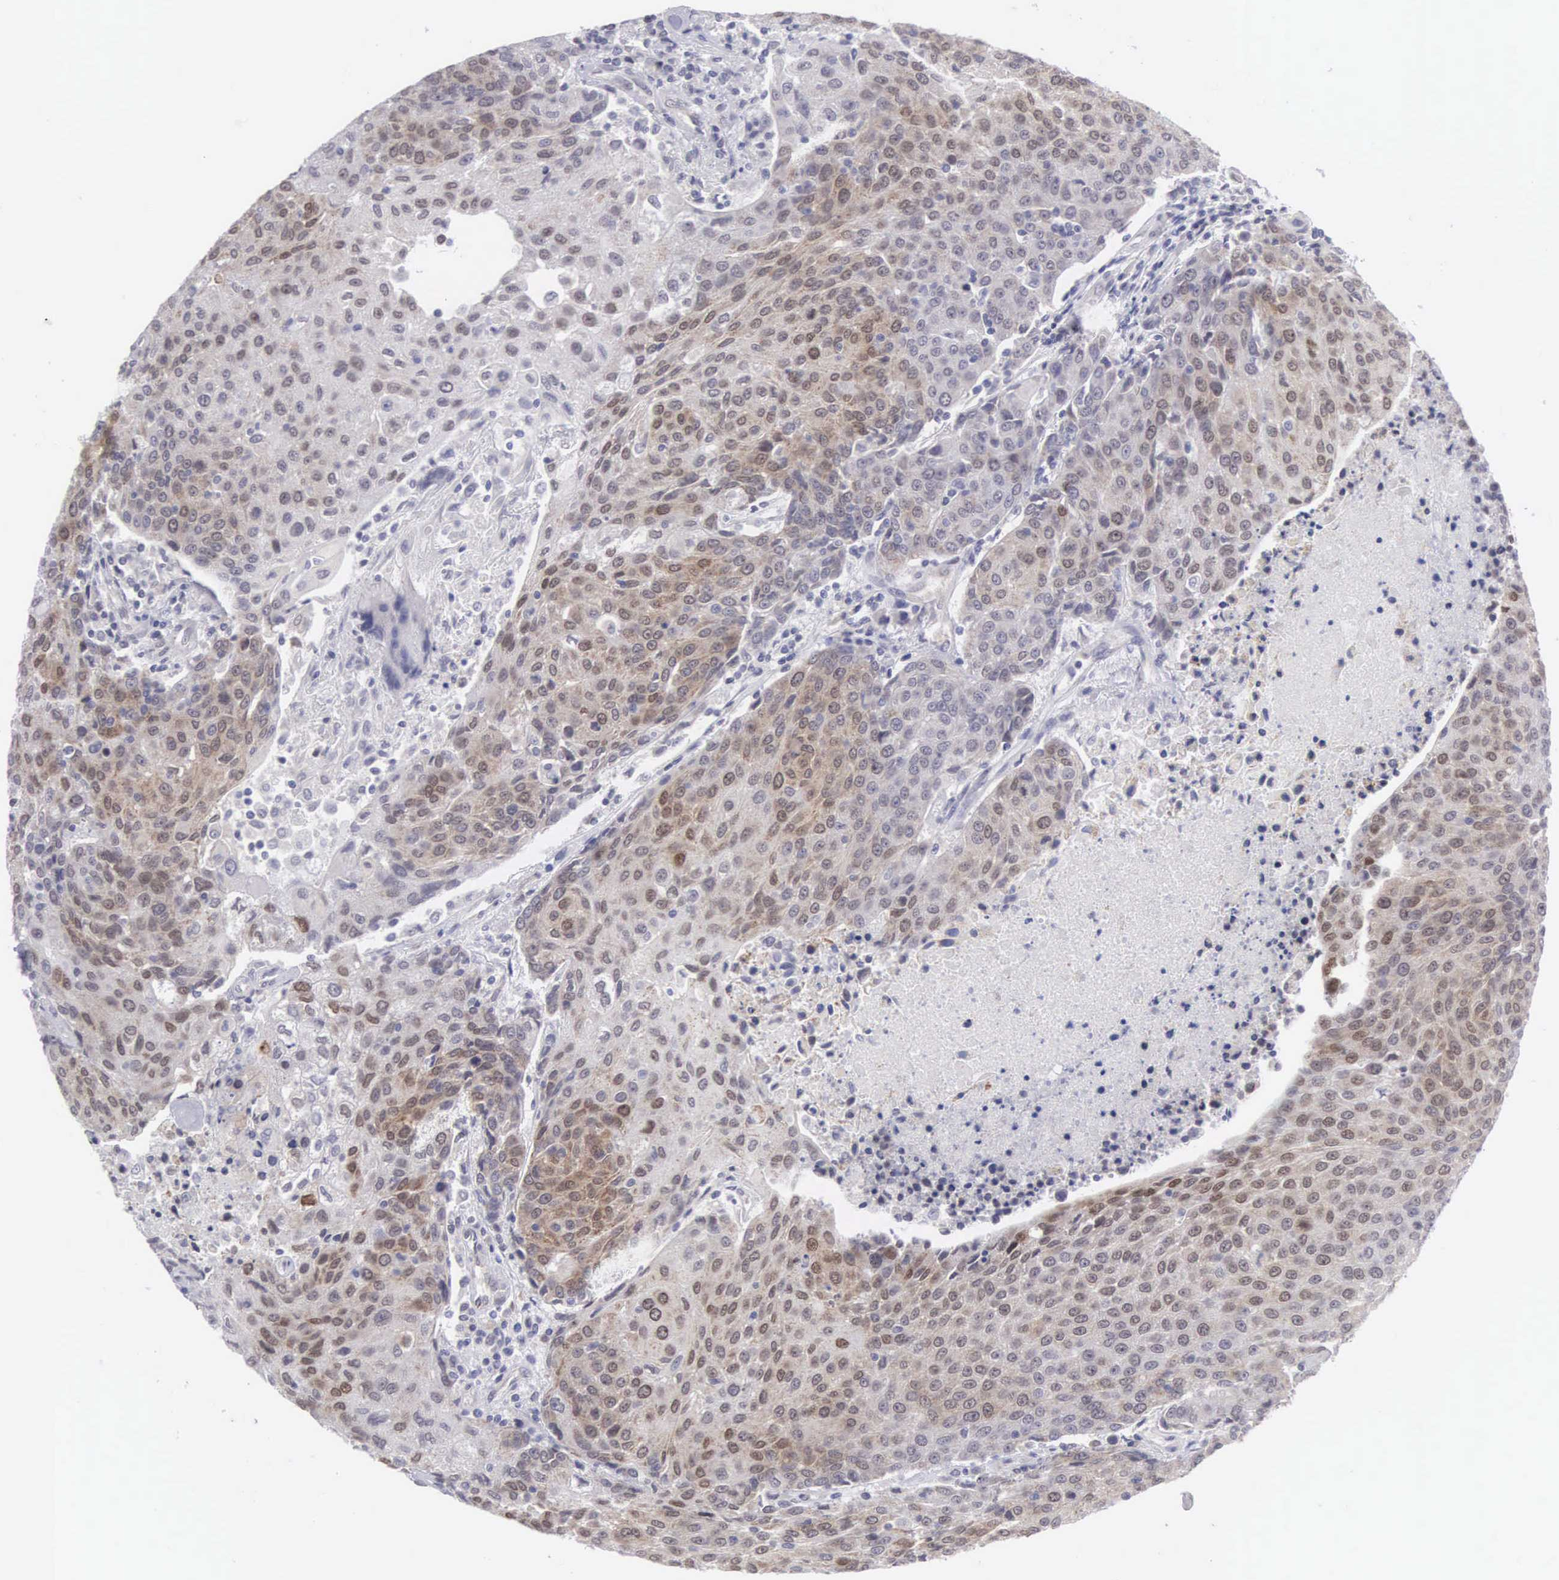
{"staining": {"intensity": "moderate", "quantity": "25%-75%", "location": "cytoplasmic/membranous"}, "tissue": "urothelial cancer", "cell_type": "Tumor cells", "image_type": "cancer", "snomed": [{"axis": "morphology", "description": "Urothelial carcinoma, High grade"}, {"axis": "topography", "description": "Urinary bladder"}], "caption": "The image demonstrates staining of urothelial cancer, revealing moderate cytoplasmic/membranous protein staining (brown color) within tumor cells. The protein is stained brown, and the nuclei are stained in blue (DAB IHC with brightfield microscopy, high magnification).", "gene": "SOX11", "patient": {"sex": "female", "age": 85}}